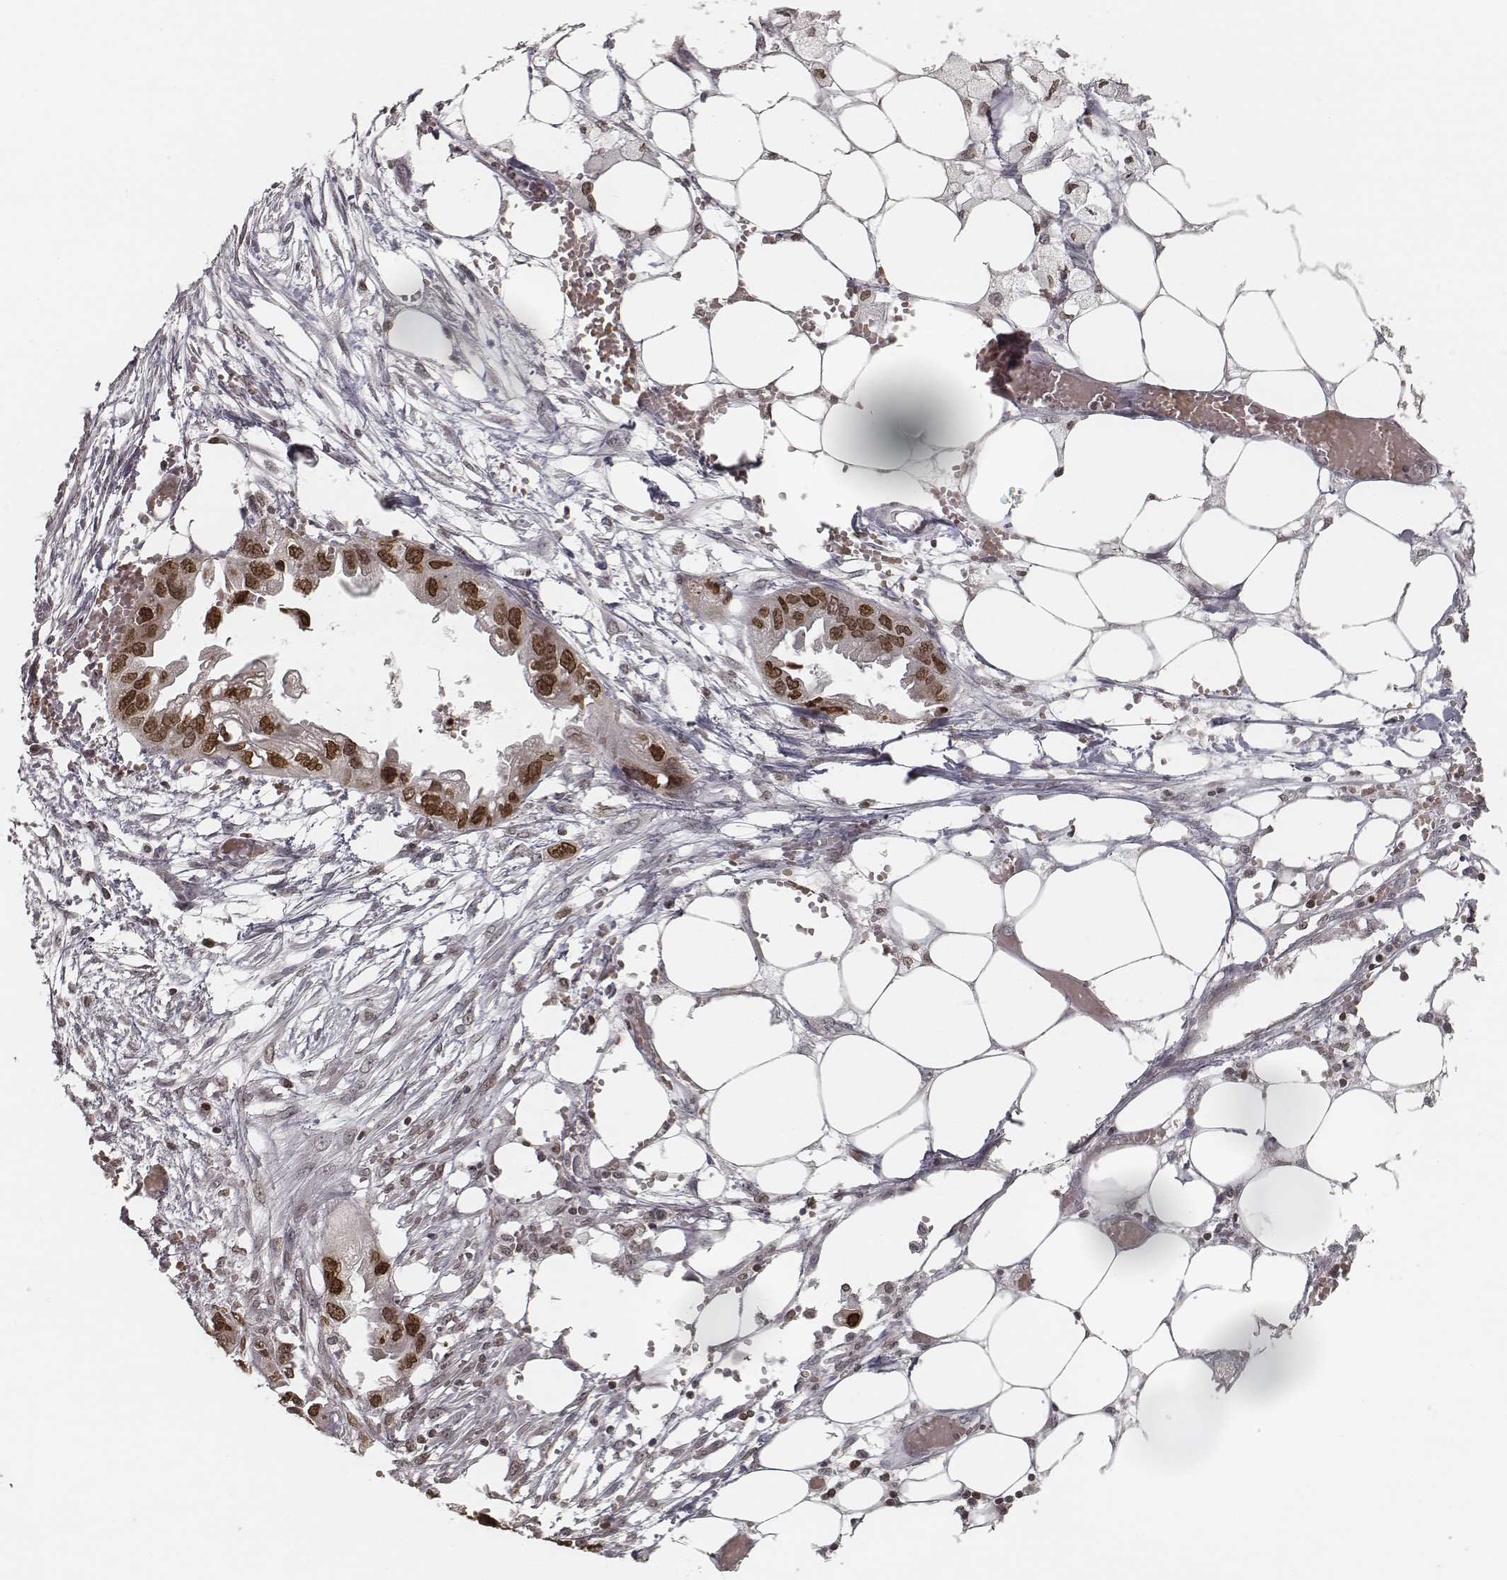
{"staining": {"intensity": "moderate", "quantity": ">75%", "location": "nuclear"}, "tissue": "endometrial cancer", "cell_type": "Tumor cells", "image_type": "cancer", "snomed": [{"axis": "morphology", "description": "Adenocarcinoma, NOS"}, {"axis": "morphology", "description": "Adenocarcinoma, metastatic, NOS"}, {"axis": "topography", "description": "Adipose tissue"}, {"axis": "topography", "description": "Endometrium"}], "caption": "This photomicrograph demonstrates IHC staining of human endometrial cancer (metastatic adenocarcinoma), with medium moderate nuclear expression in about >75% of tumor cells.", "gene": "HMGA2", "patient": {"sex": "female", "age": 67}}